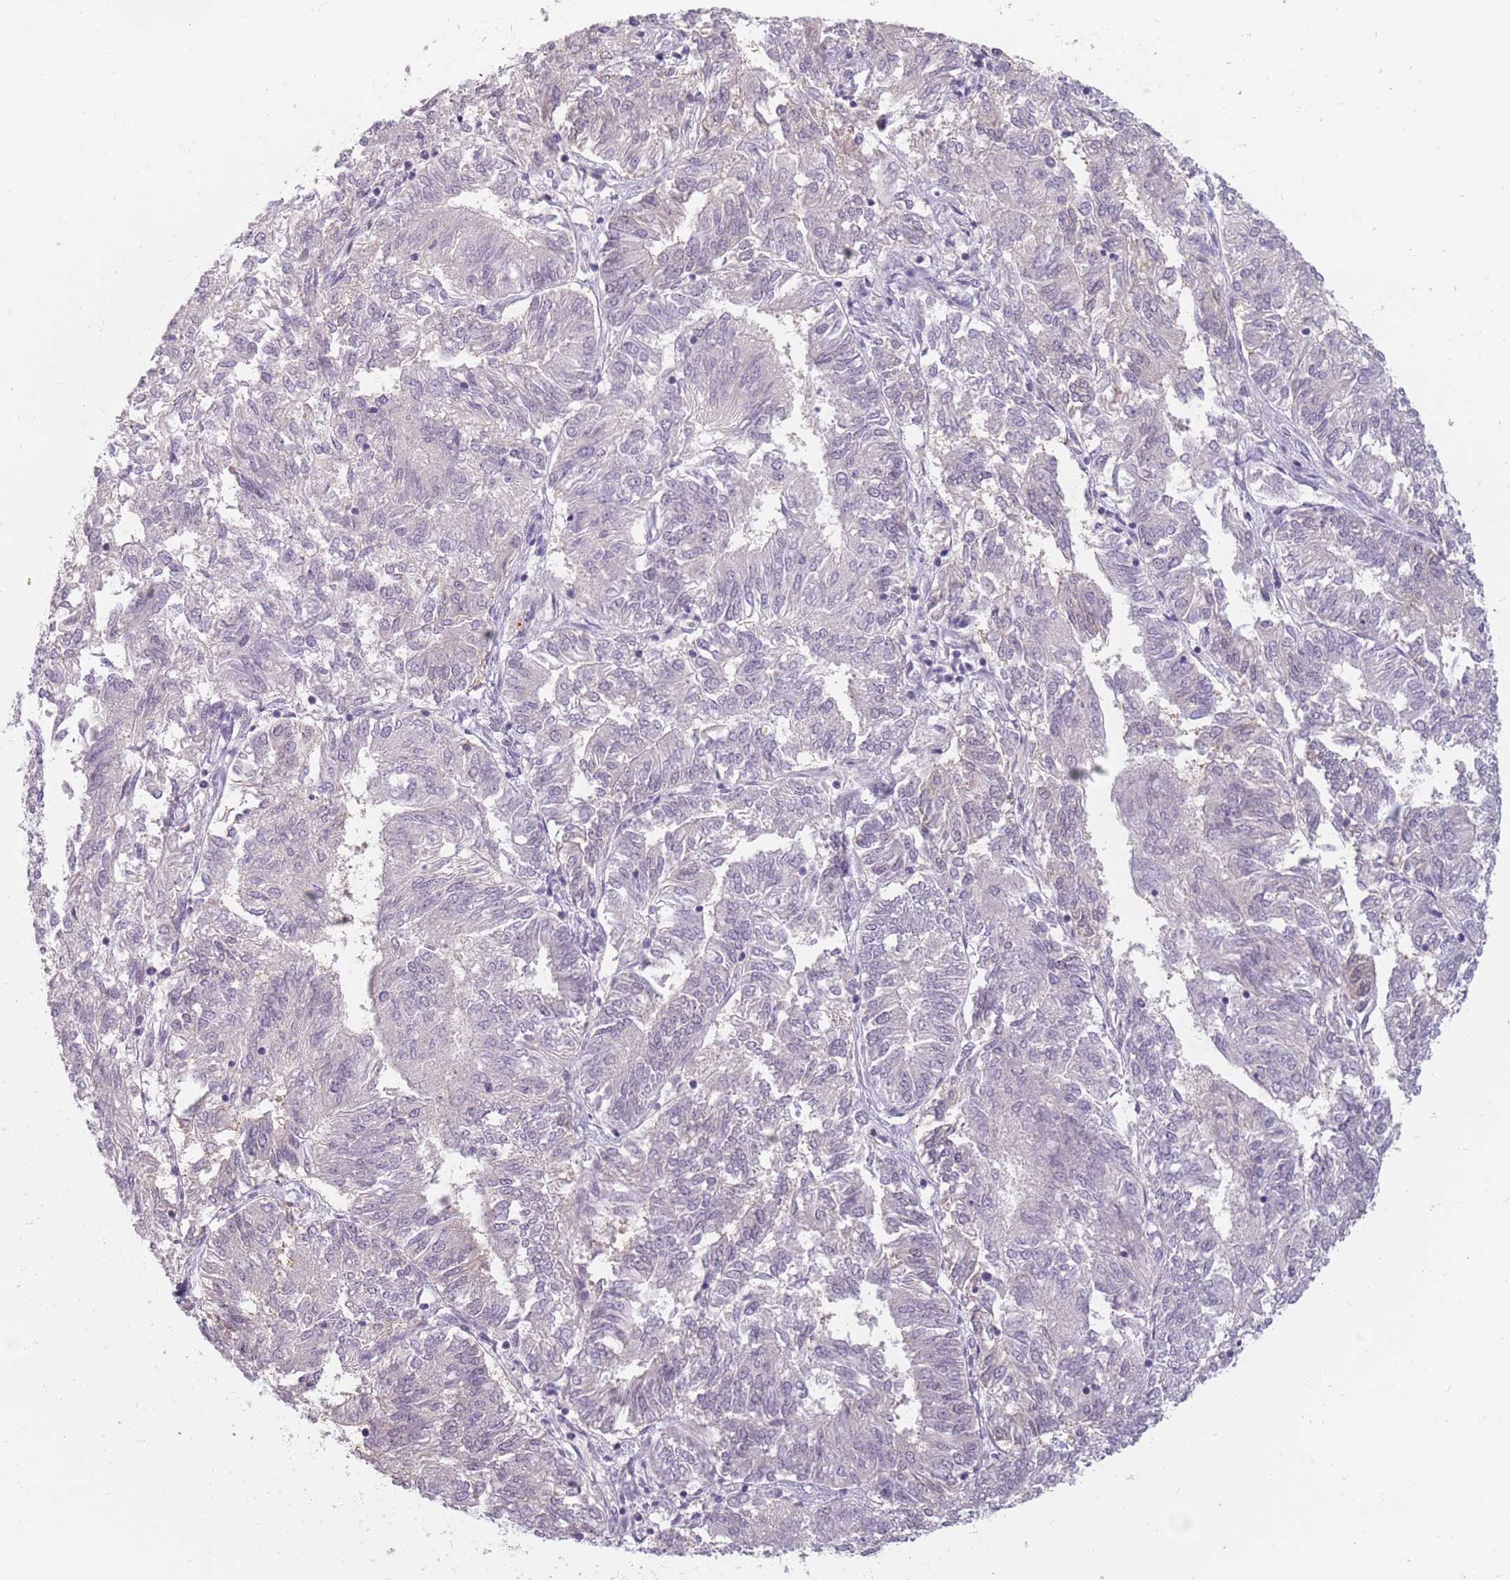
{"staining": {"intensity": "negative", "quantity": "none", "location": "none"}, "tissue": "endometrial cancer", "cell_type": "Tumor cells", "image_type": "cancer", "snomed": [{"axis": "morphology", "description": "Adenocarcinoma, NOS"}, {"axis": "topography", "description": "Endometrium"}], "caption": "Endometrial cancer was stained to show a protein in brown. There is no significant expression in tumor cells.", "gene": "CEP19", "patient": {"sex": "female", "age": 58}}